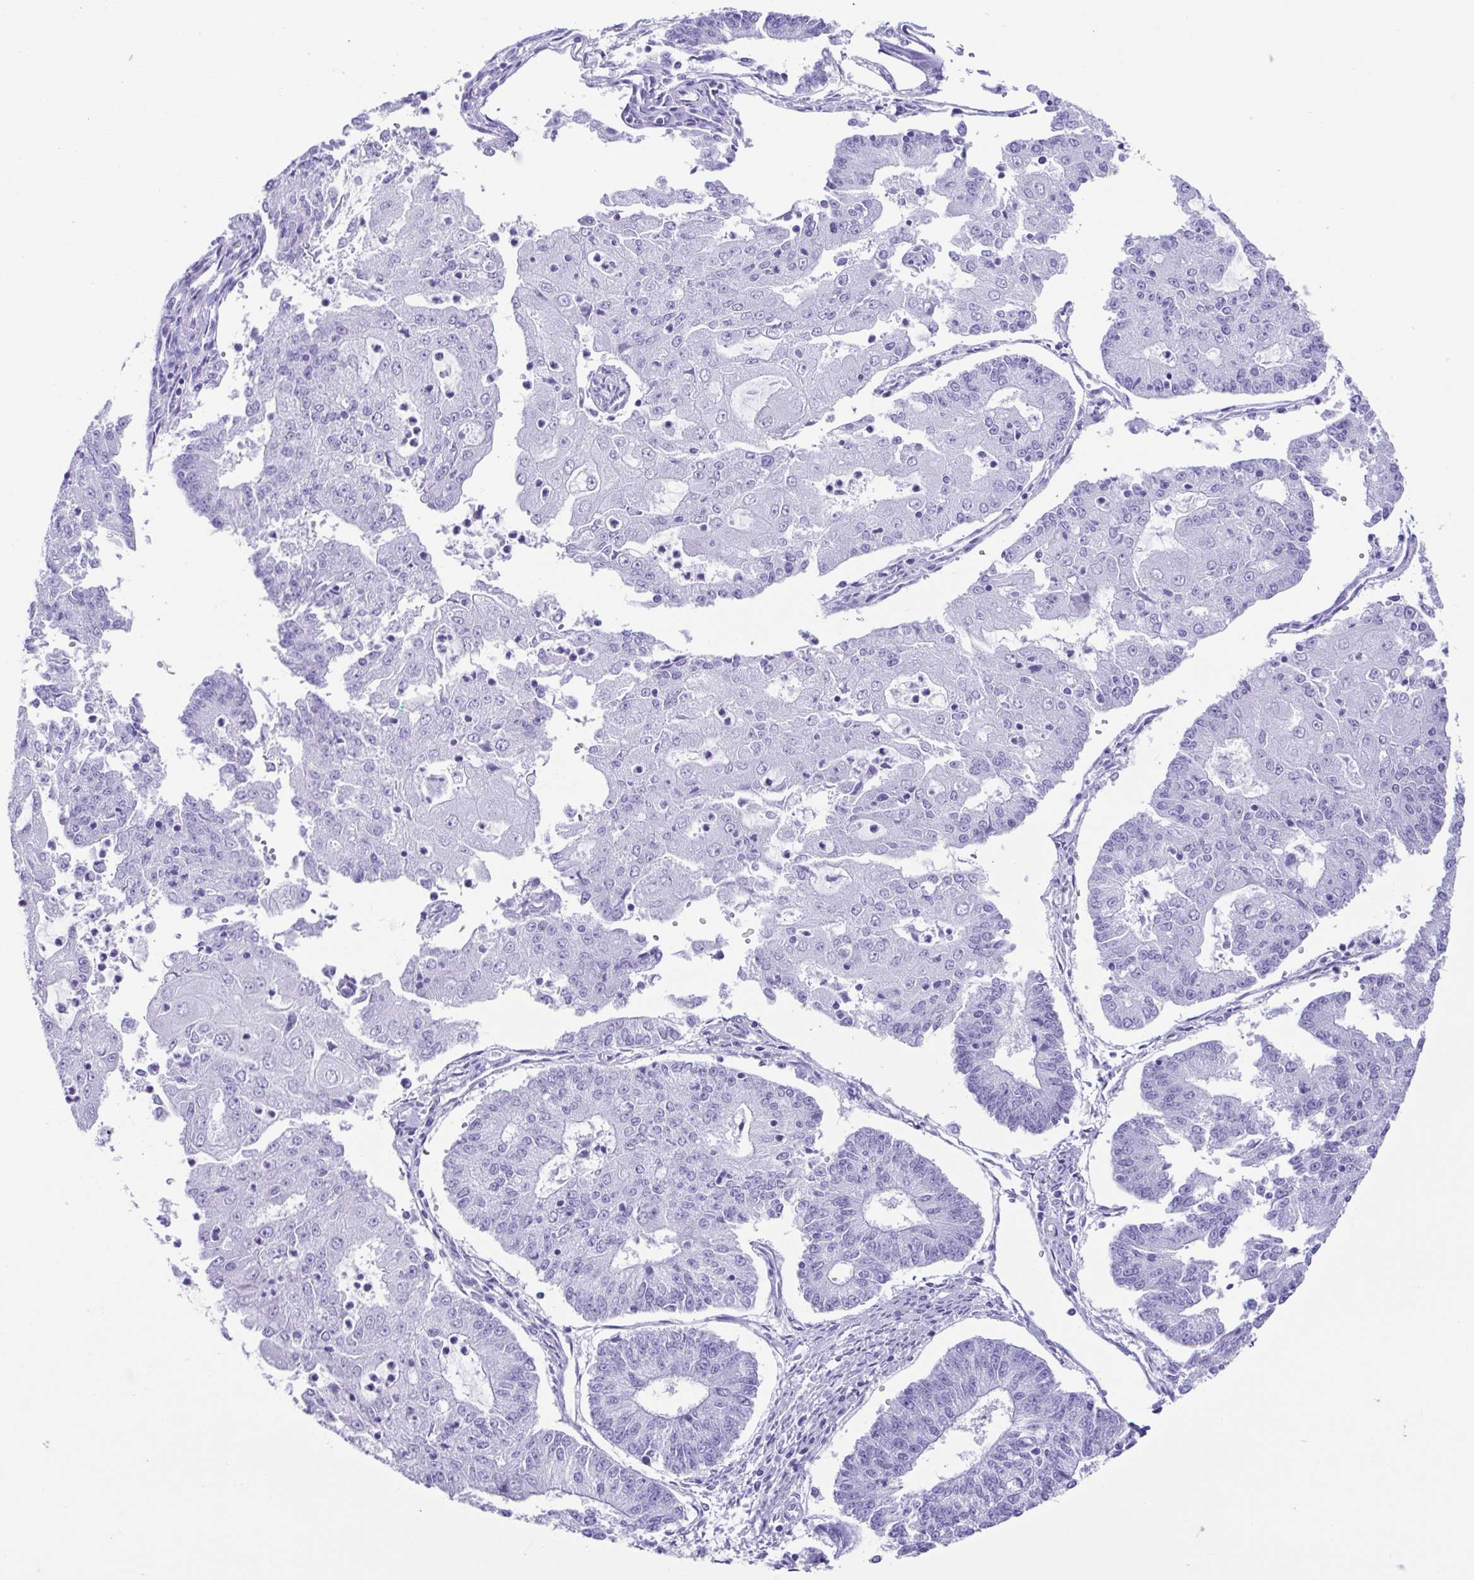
{"staining": {"intensity": "negative", "quantity": "none", "location": "none"}, "tissue": "endometrial cancer", "cell_type": "Tumor cells", "image_type": "cancer", "snomed": [{"axis": "morphology", "description": "Adenocarcinoma, NOS"}, {"axis": "topography", "description": "Endometrium"}], "caption": "The IHC photomicrograph has no significant staining in tumor cells of endometrial cancer tissue.", "gene": "ACTRT3", "patient": {"sex": "female", "age": 56}}